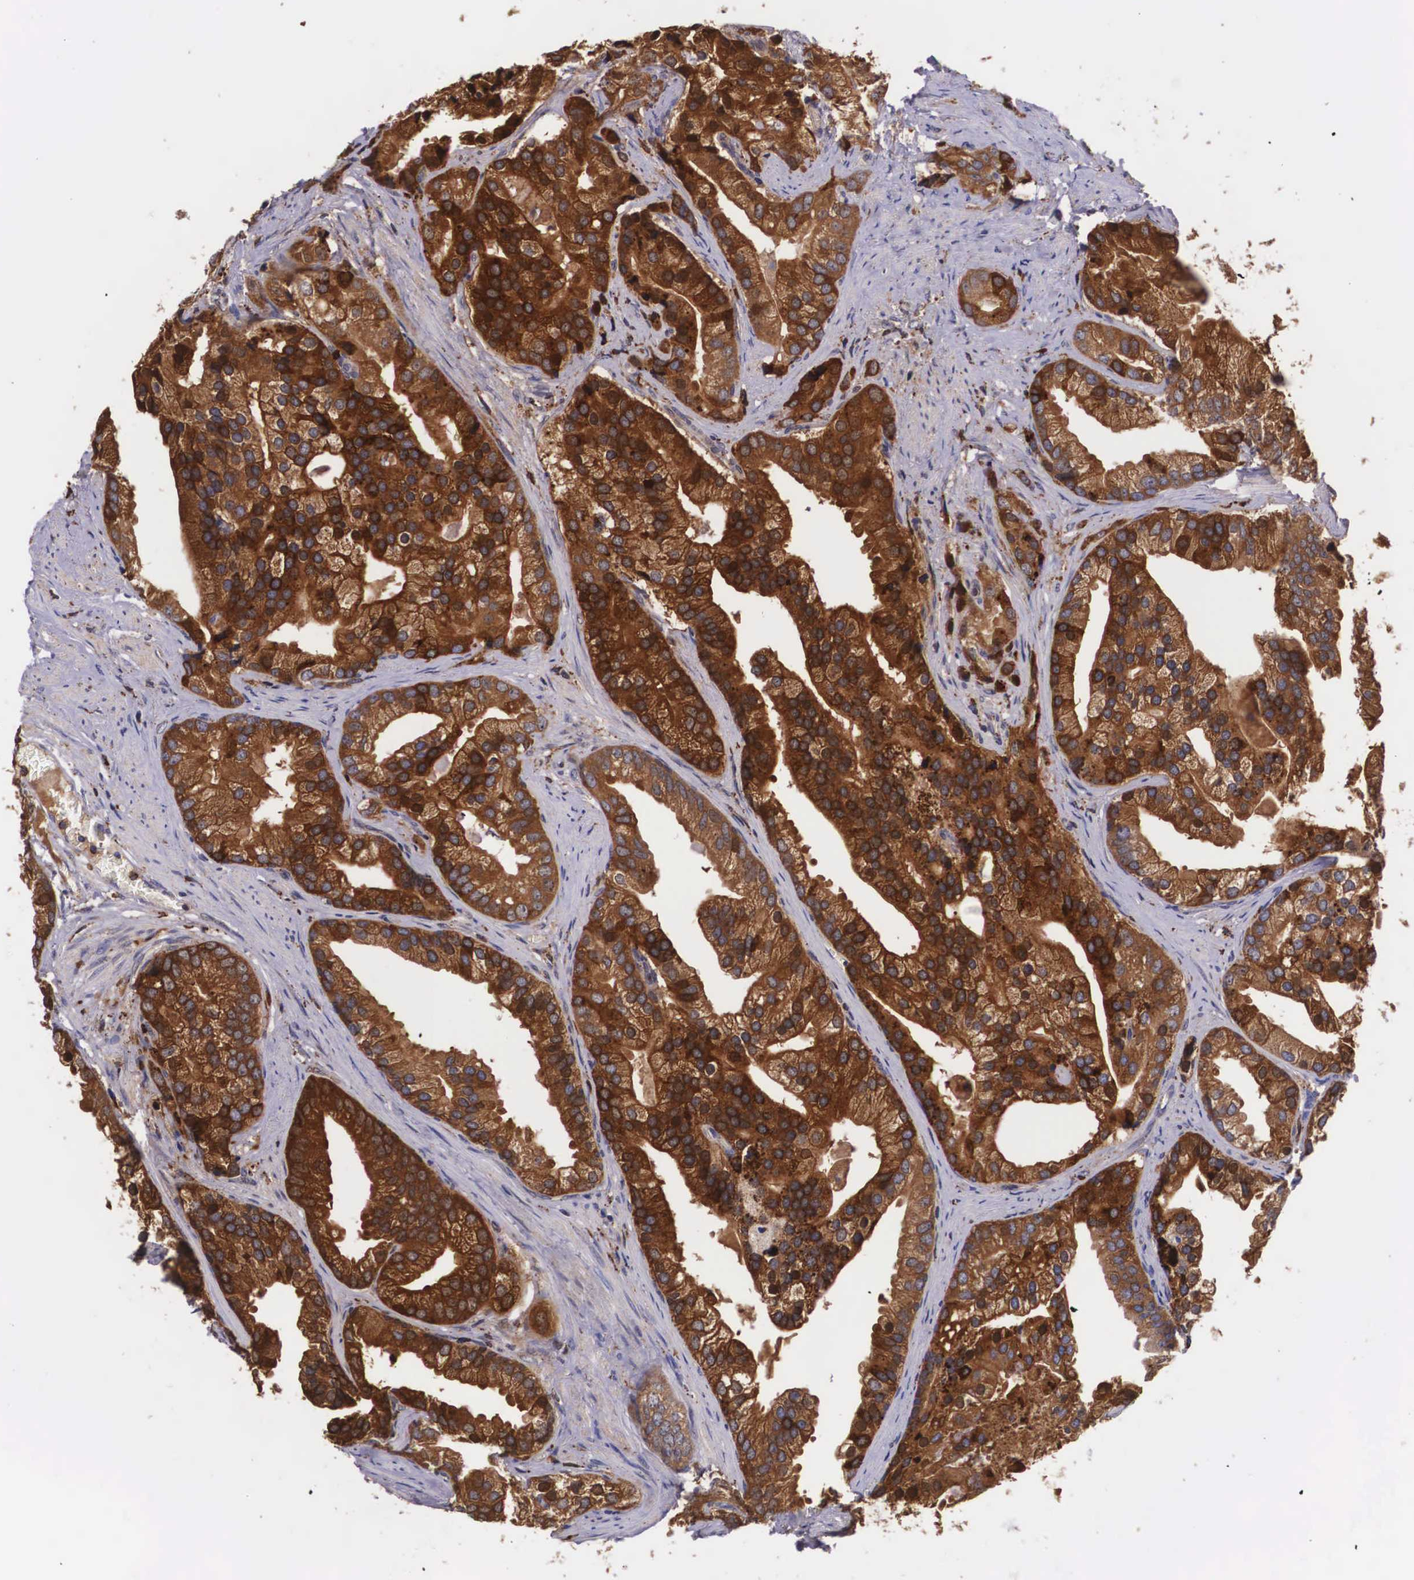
{"staining": {"intensity": "strong", "quantity": ">75%", "location": "cytoplasmic/membranous"}, "tissue": "prostate cancer", "cell_type": "Tumor cells", "image_type": "cancer", "snomed": [{"axis": "morphology", "description": "Adenocarcinoma, Medium grade"}, {"axis": "topography", "description": "Prostate"}], "caption": "Tumor cells display high levels of strong cytoplasmic/membranous expression in approximately >75% of cells in prostate adenocarcinoma (medium-grade). The protein of interest is stained brown, and the nuclei are stained in blue (DAB IHC with brightfield microscopy, high magnification).", "gene": "NAGA", "patient": {"sex": "male", "age": 65}}